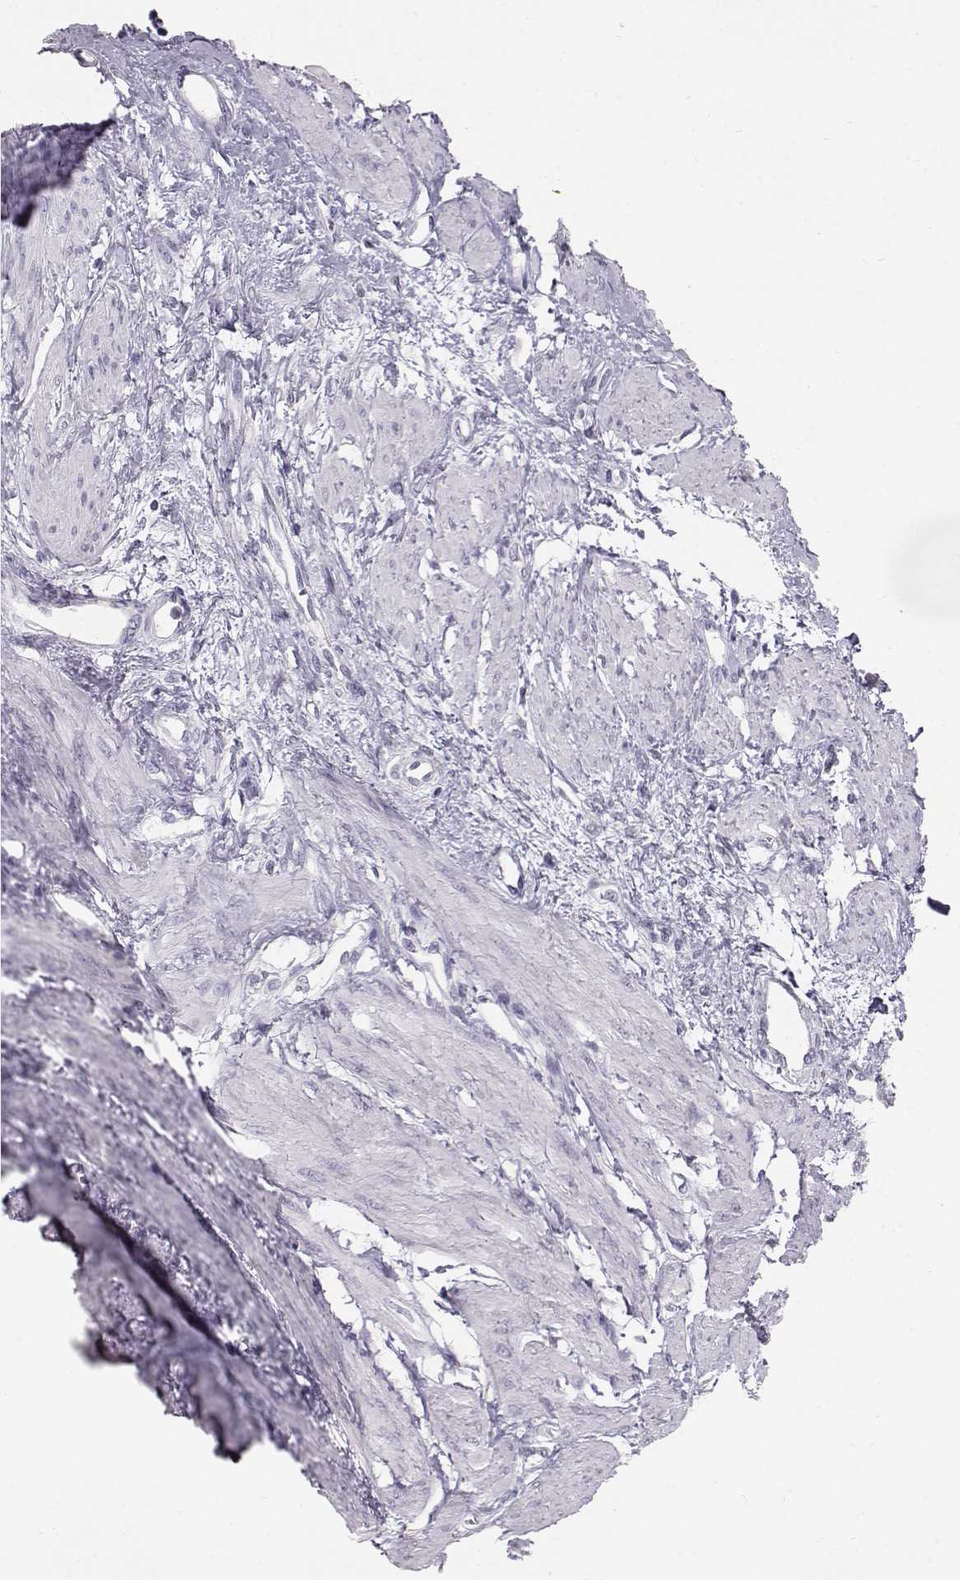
{"staining": {"intensity": "negative", "quantity": "none", "location": "none"}, "tissue": "smooth muscle", "cell_type": "Smooth muscle cells", "image_type": "normal", "snomed": [{"axis": "morphology", "description": "Normal tissue, NOS"}, {"axis": "topography", "description": "Smooth muscle"}, {"axis": "topography", "description": "Uterus"}], "caption": "Smooth muscle cells show no significant positivity in normal smooth muscle. (DAB (3,3'-diaminobenzidine) immunohistochemistry (IHC) visualized using brightfield microscopy, high magnification).", "gene": "KRT31", "patient": {"sex": "female", "age": 39}}